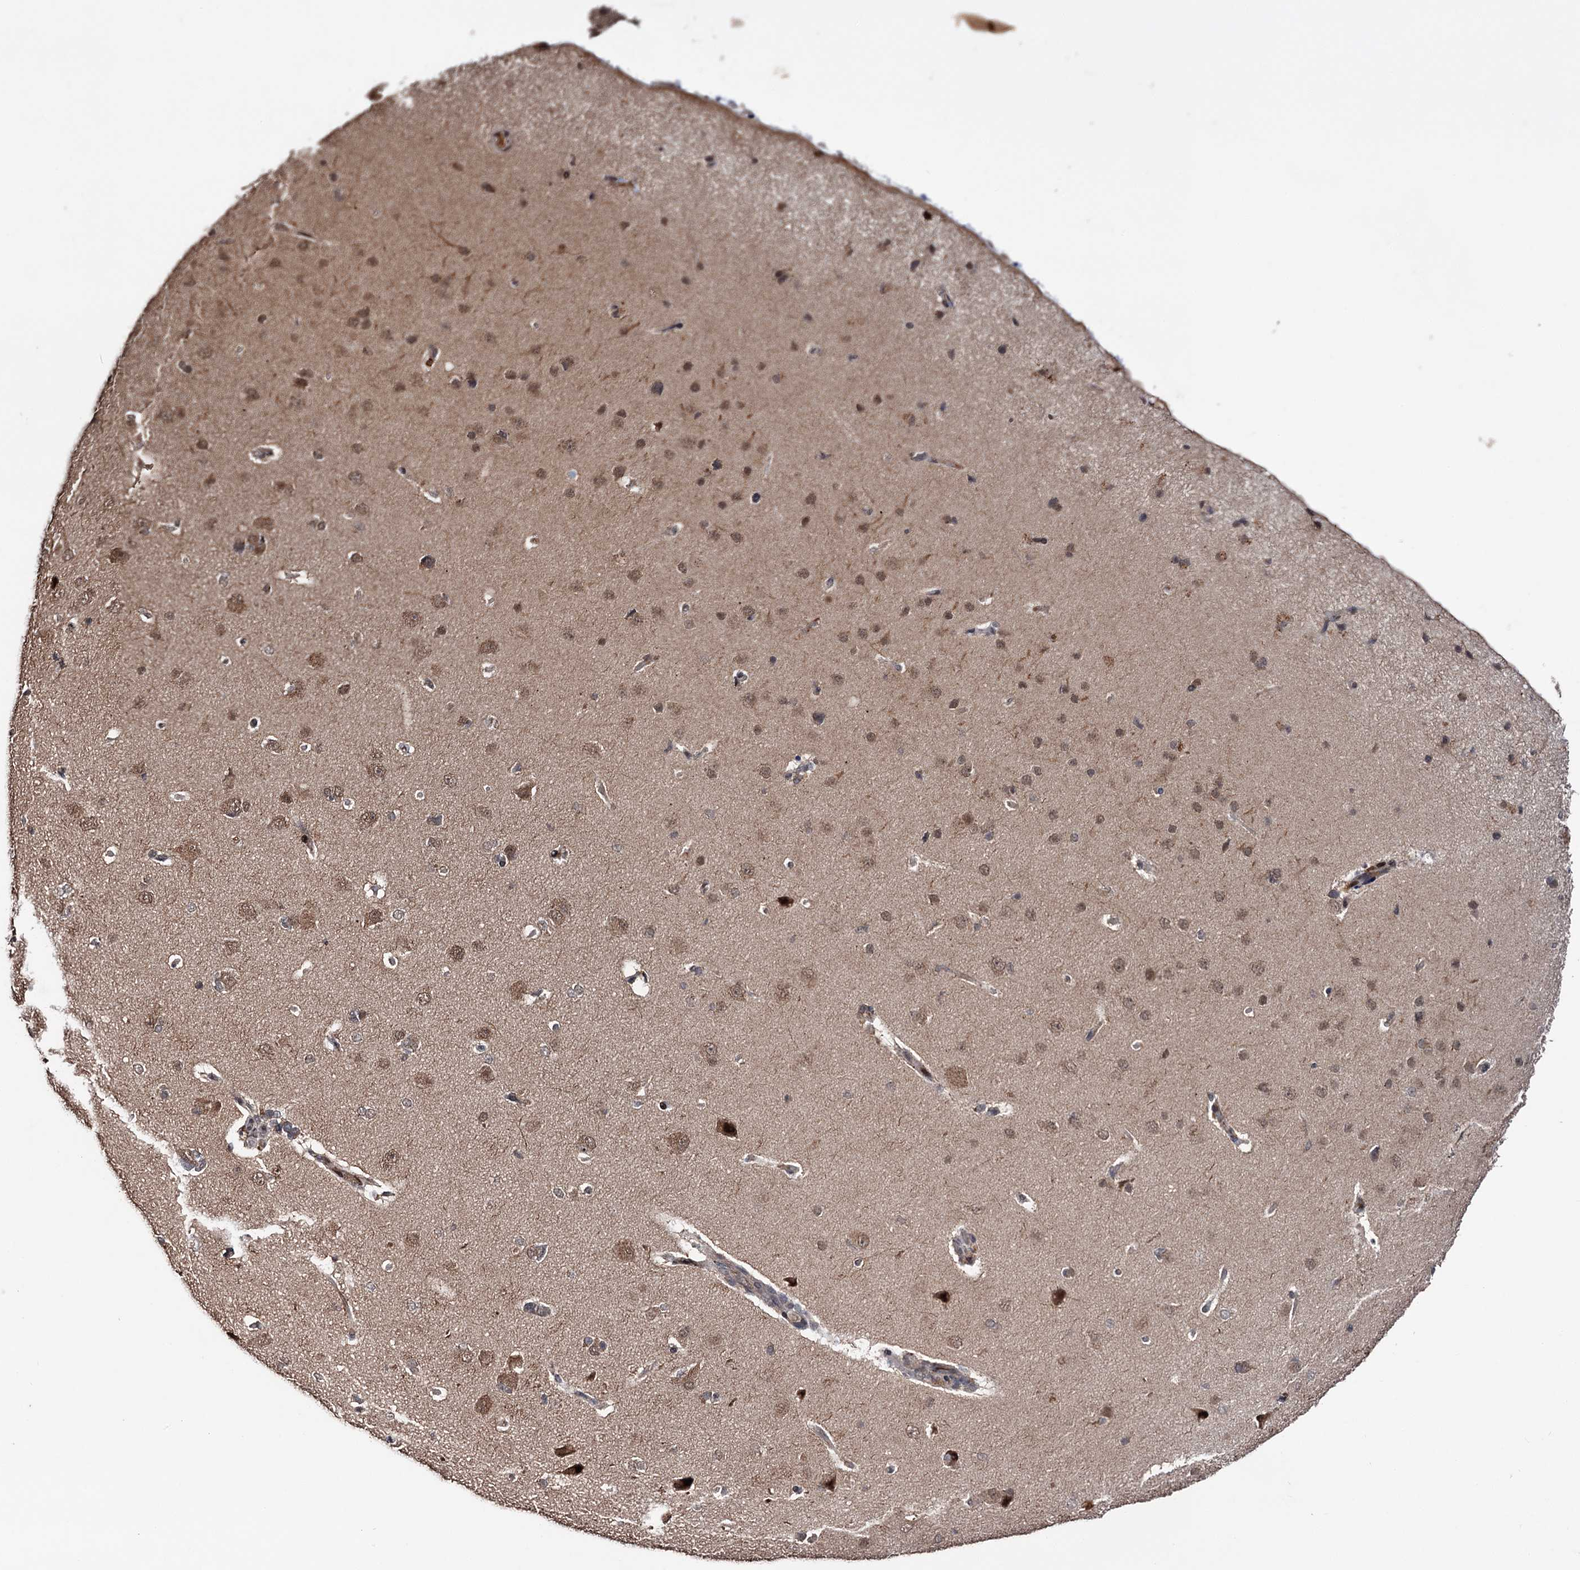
{"staining": {"intensity": "weak", "quantity": "25%-75%", "location": "nuclear"}, "tissue": "cerebral cortex", "cell_type": "Endothelial cells", "image_type": "normal", "snomed": [{"axis": "morphology", "description": "Normal tissue, NOS"}, {"axis": "topography", "description": "Cerebral cortex"}], "caption": "The immunohistochemical stain shows weak nuclear expression in endothelial cells of normal cerebral cortex.", "gene": "KLF5", "patient": {"sex": "male", "age": 62}}